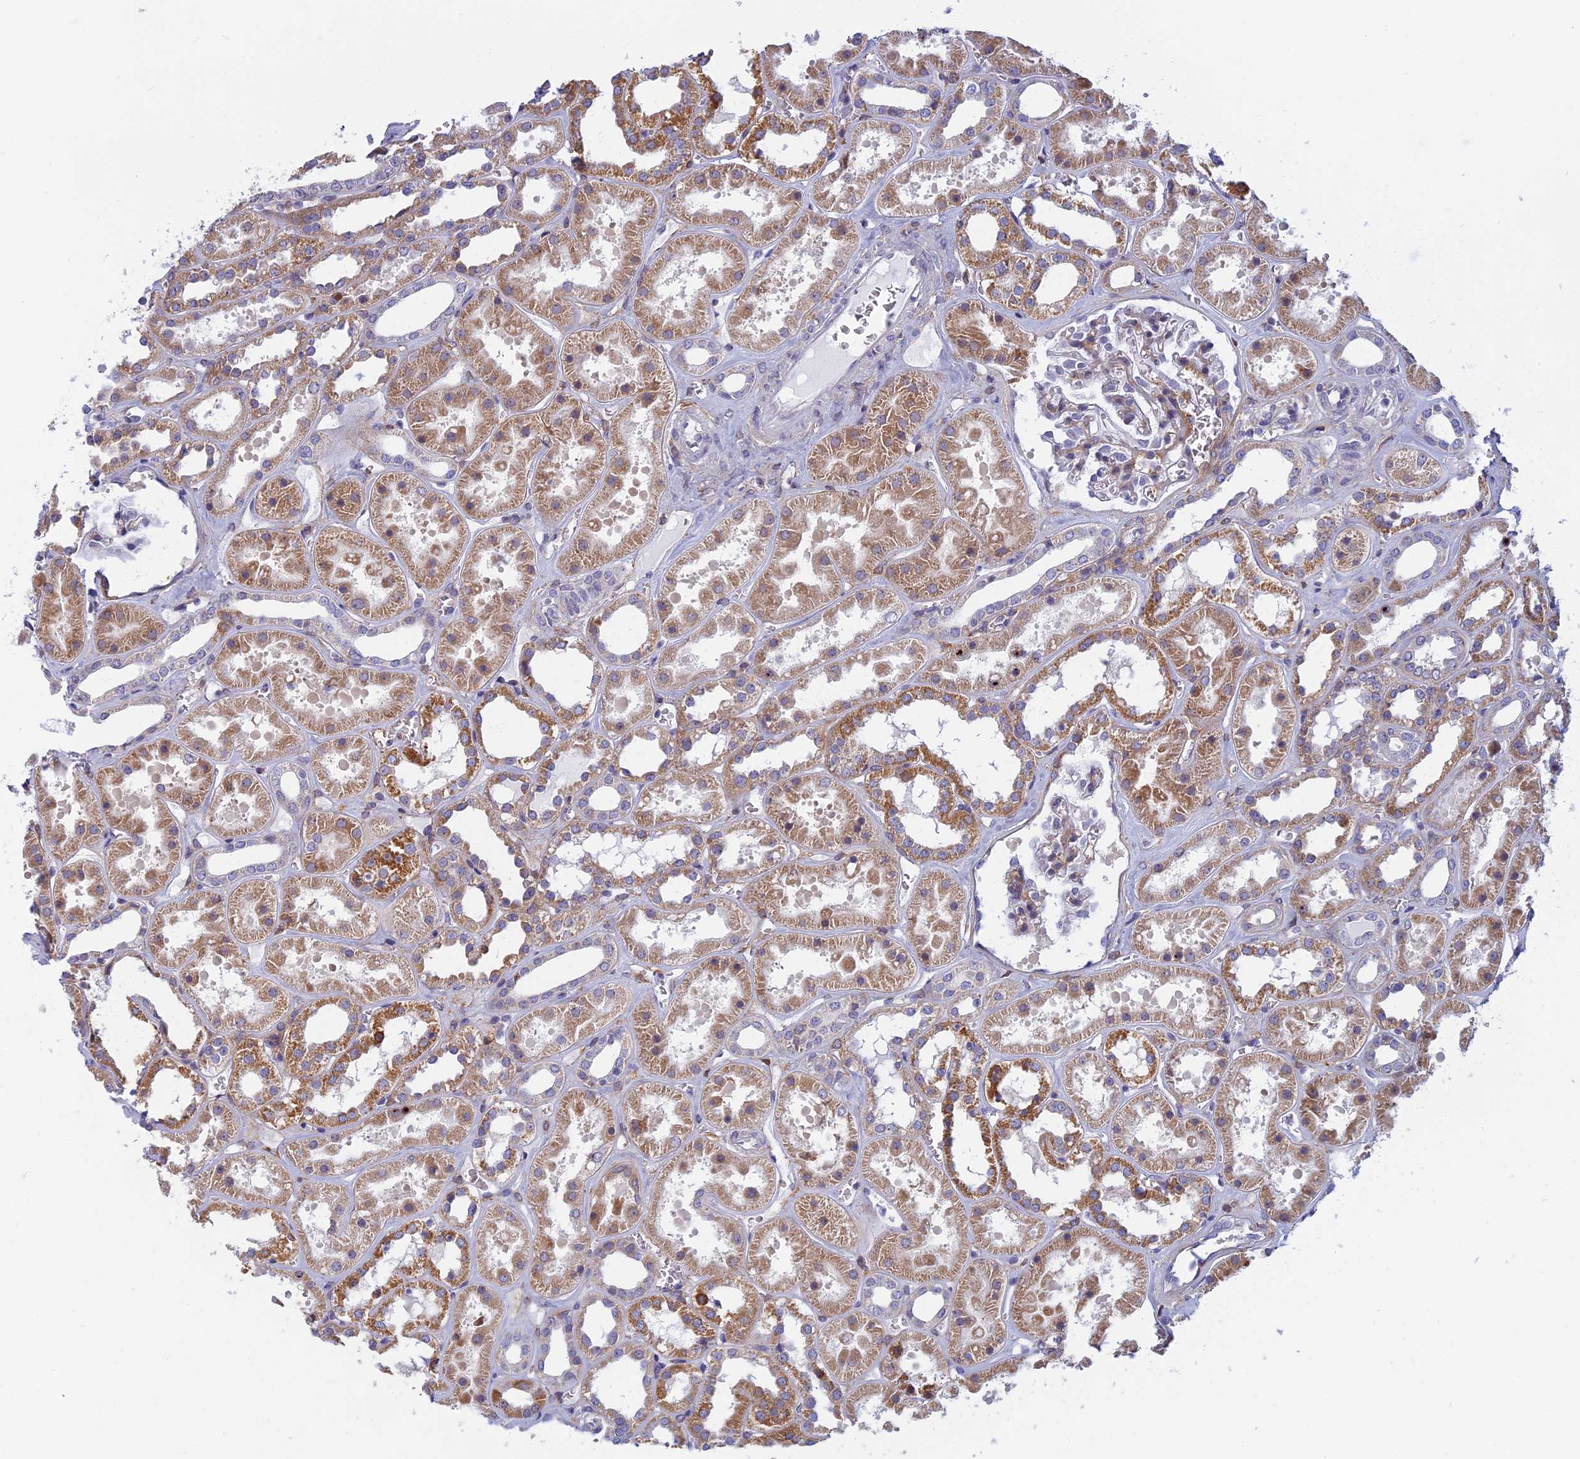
{"staining": {"intensity": "weak", "quantity": "<25%", "location": "cytoplasmic/membranous"}, "tissue": "kidney", "cell_type": "Cells in glomeruli", "image_type": "normal", "snomed": [{"axis": "morphology", "description": "Normal tissue, NOS"}, {"axis": "topography", "description": "Kidney"}], "caption": "A high-resolution micrograph shows immunohistochemistry staining of normal kidney, which shows no significant staining in cells in glomeruli.", "gene": "DDX51", "patient": {"sex": "female", "age": 41}}